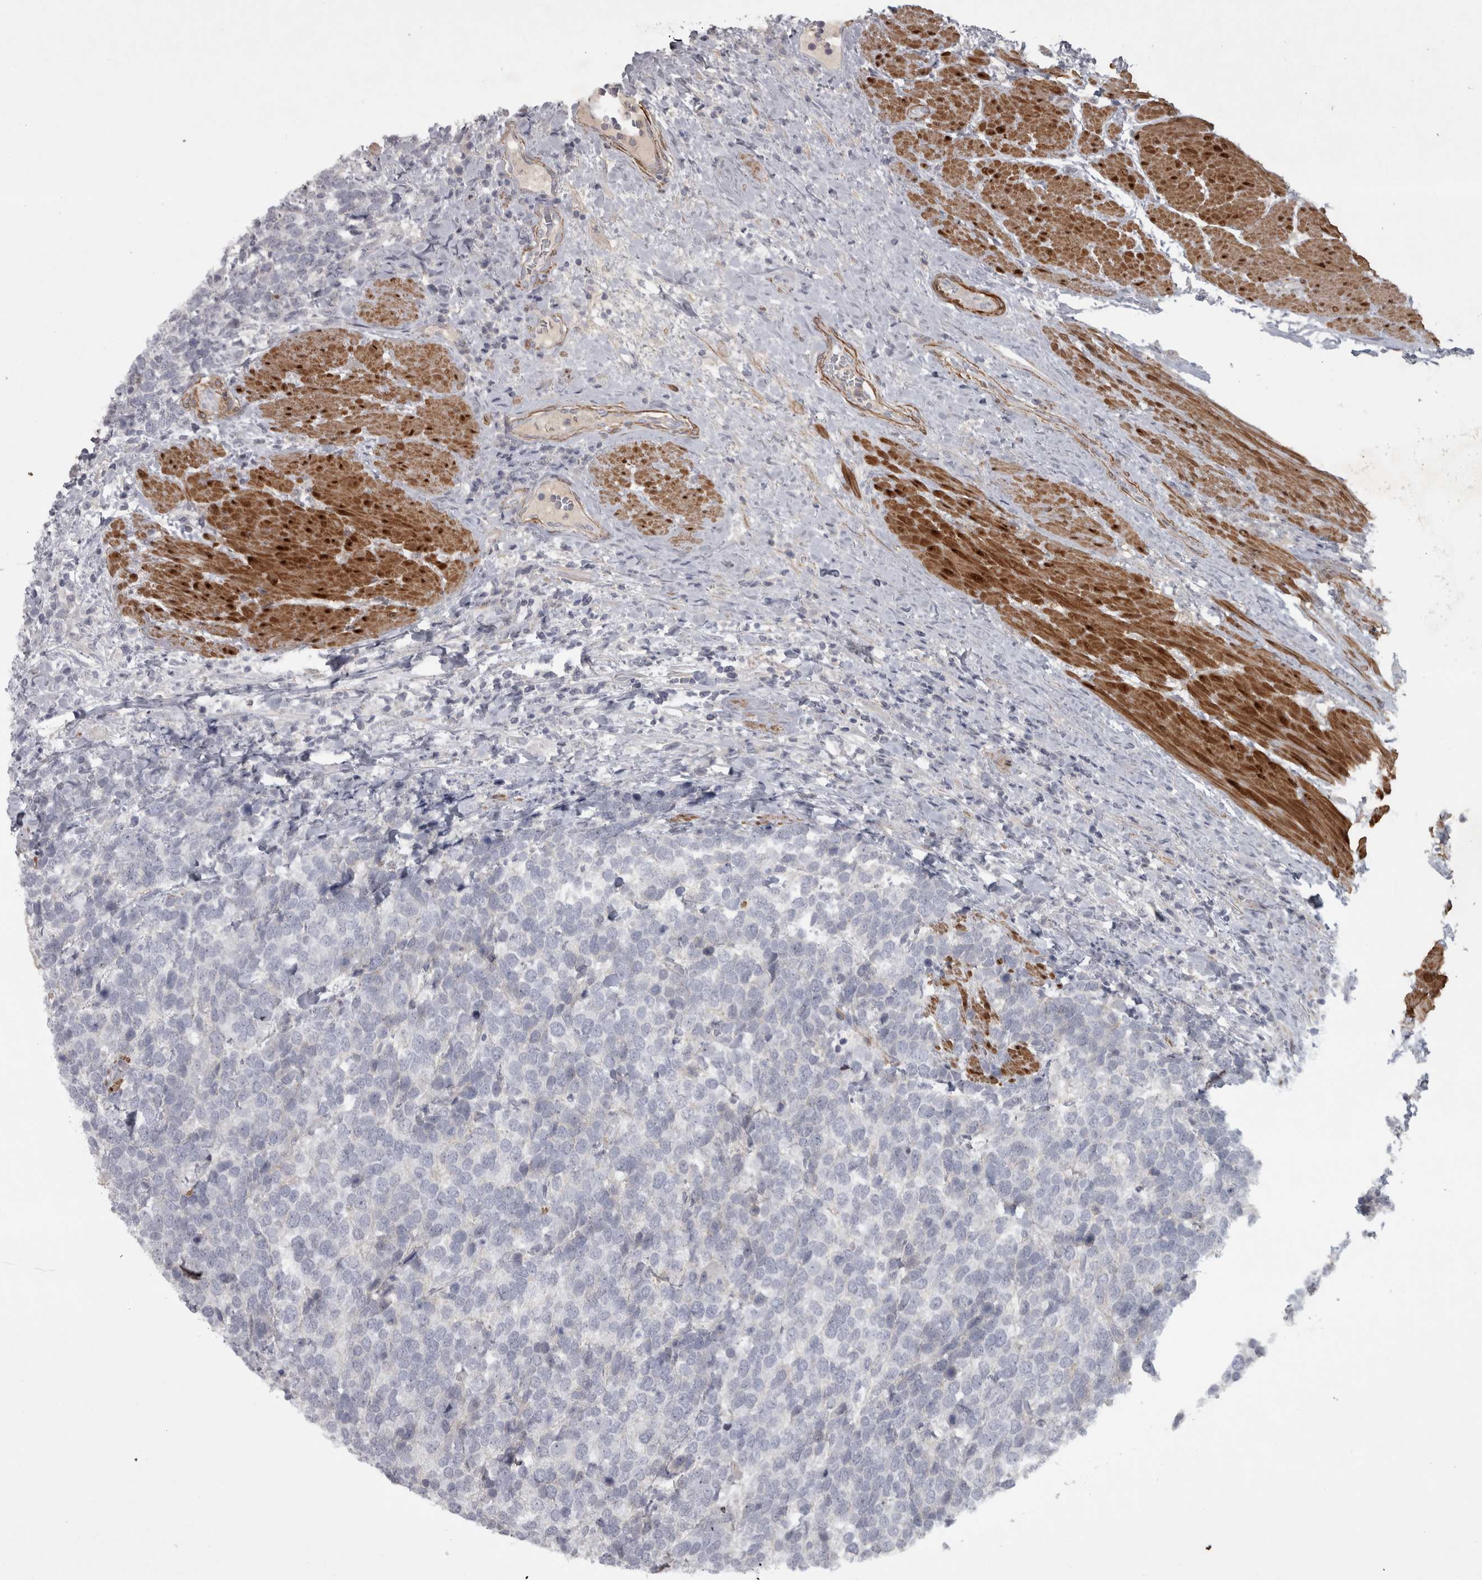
{"staining": {"intensity": "negative", "quantity": "none", "location": "none"}, "tissue": "urothelial cancer", "cell_type": "Tumor cells", "image_type": "cancer", "snomed": [{"axis": "morphology", "description": "Urothelial carcinoma, High grade"}, {"axis": "topography", "description": "Urinary bladder"}], "caption": "Immunohistochemical staining of human urothelial cancer demonstrates no significant expression in tumor cells.", "gene": "PPP1R12B", "patient": {"sex": "female", "age": 82}}